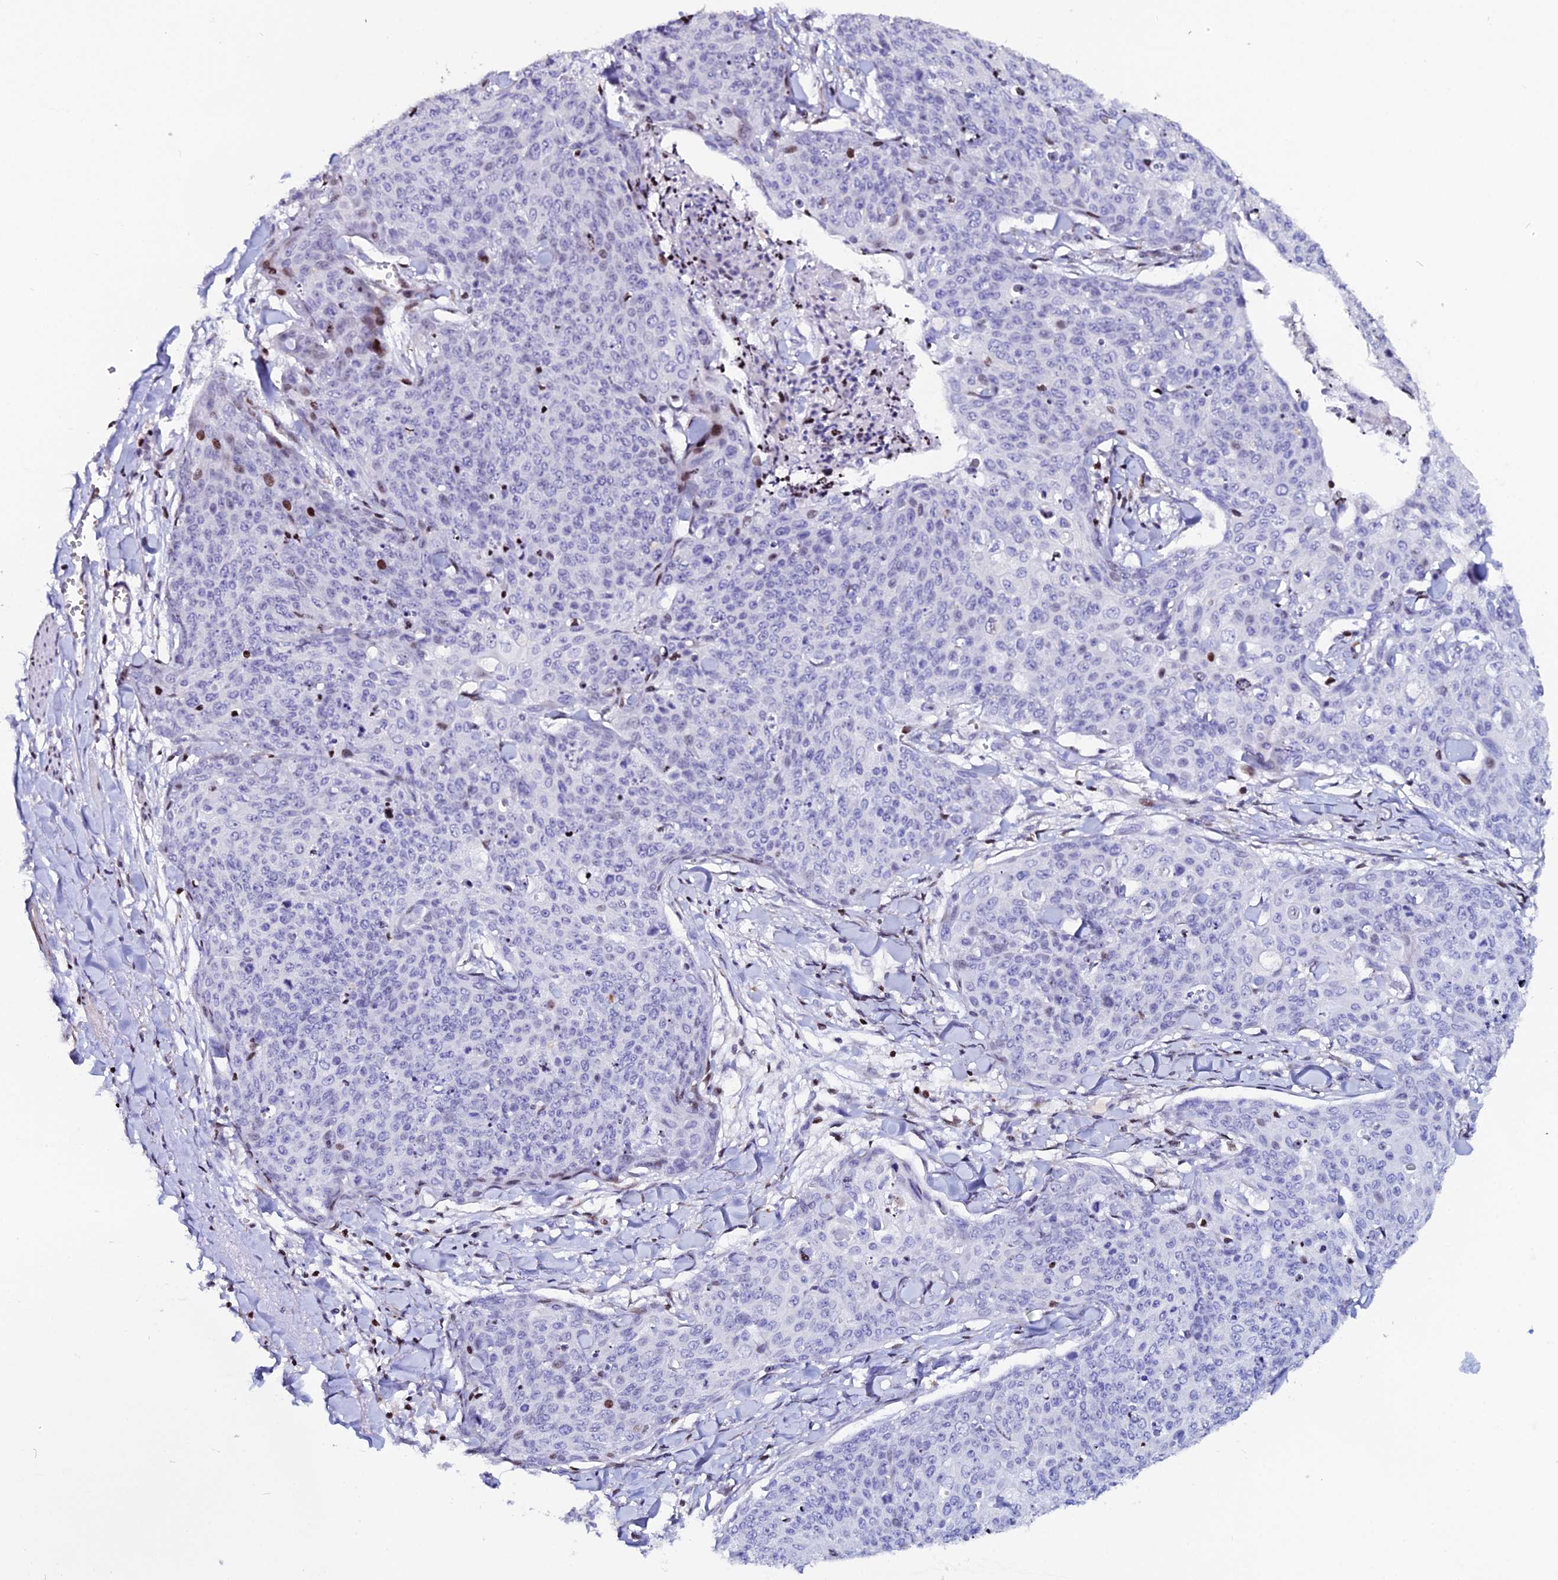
{"staining": {"intensity": "moderate", "quantity": "<25%", "location": "nuclear"}, "tissue": "skin cancer", "cell_type": "Tumor cells", "image_type": "cancer", "snomed": [{"axis": "morphology", "description": "Squamous cell carcinoma, NOS"}, {"axis": "topography", "description": "Skin"}, {"axis": "topography", "description": "Vulva"}], "caption": "Protein expression analysis of squamous cell carcinoma (skin) reveals moderate nuclear positivity in approximately <25% of tumor cells. (DAB (3,3'-diaminobenzidine) IHC with brightfield microscopy, high magnification).", "gene": "MYNN", "patient": {"sex": "female", "age": 85}}